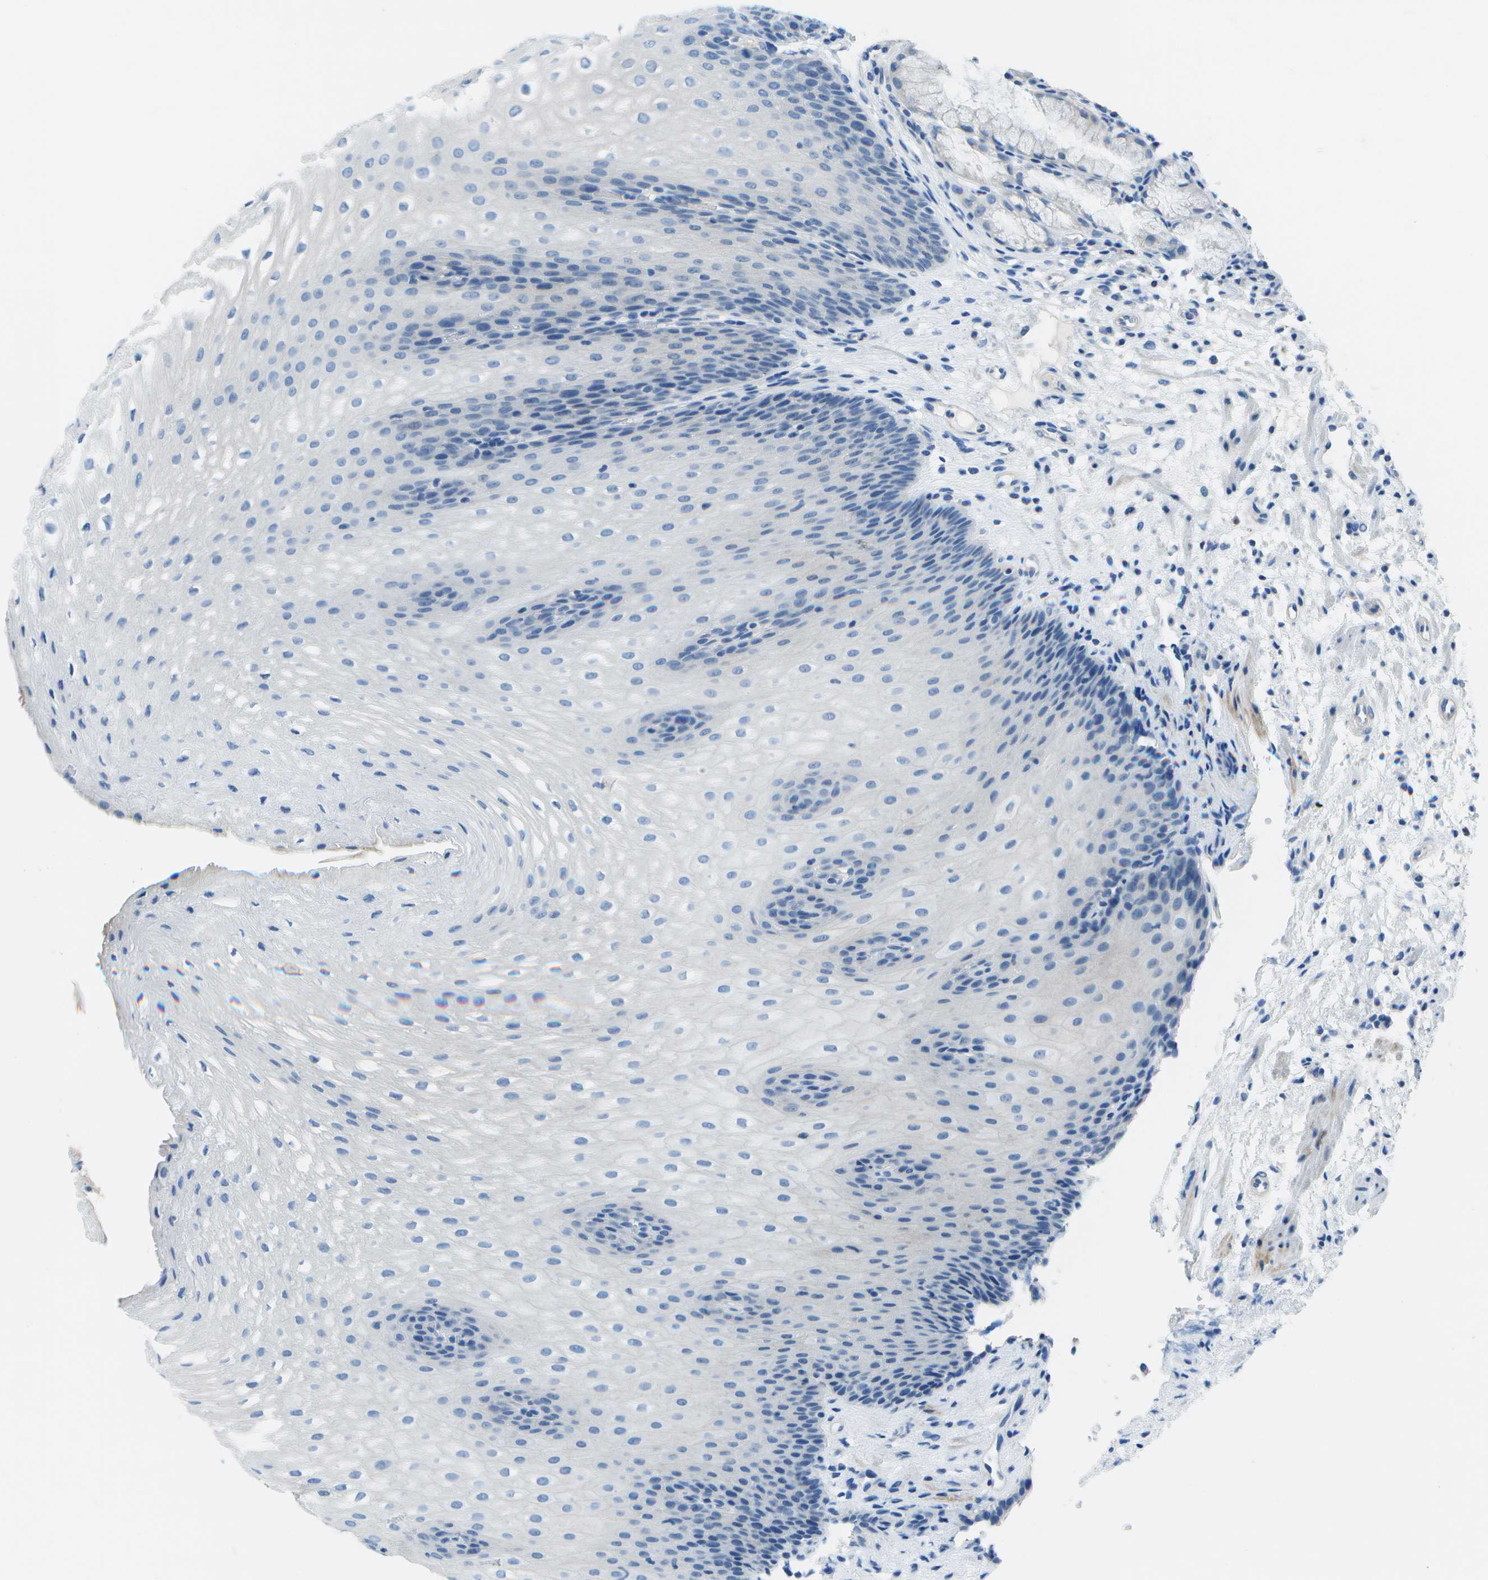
{"staining": {"intensity": "negative", "quantity": "none", "location": "none"}, "tissue": "stomach", "cell_type": "Glandular cells", "image_type": "normal", "snomed": [{"axis": "morphology", "description": "Normal tissue, NOS"}, {"axis": "topography", "description": "Stomach, upper"}], "caption": "Immunohistochemistry image of normal stomach stained for a protein (brown), which exhibits no staining in glandular cells. (Stains: DAB (3,3'-diaminobenzidine) immunohistochemistry (IHC) with hematoxylin counter stain, Microscopy: brightfield microscopy at high magnification).", "gene": "DCT", "patient": {"sex": "male", "age": 72}}